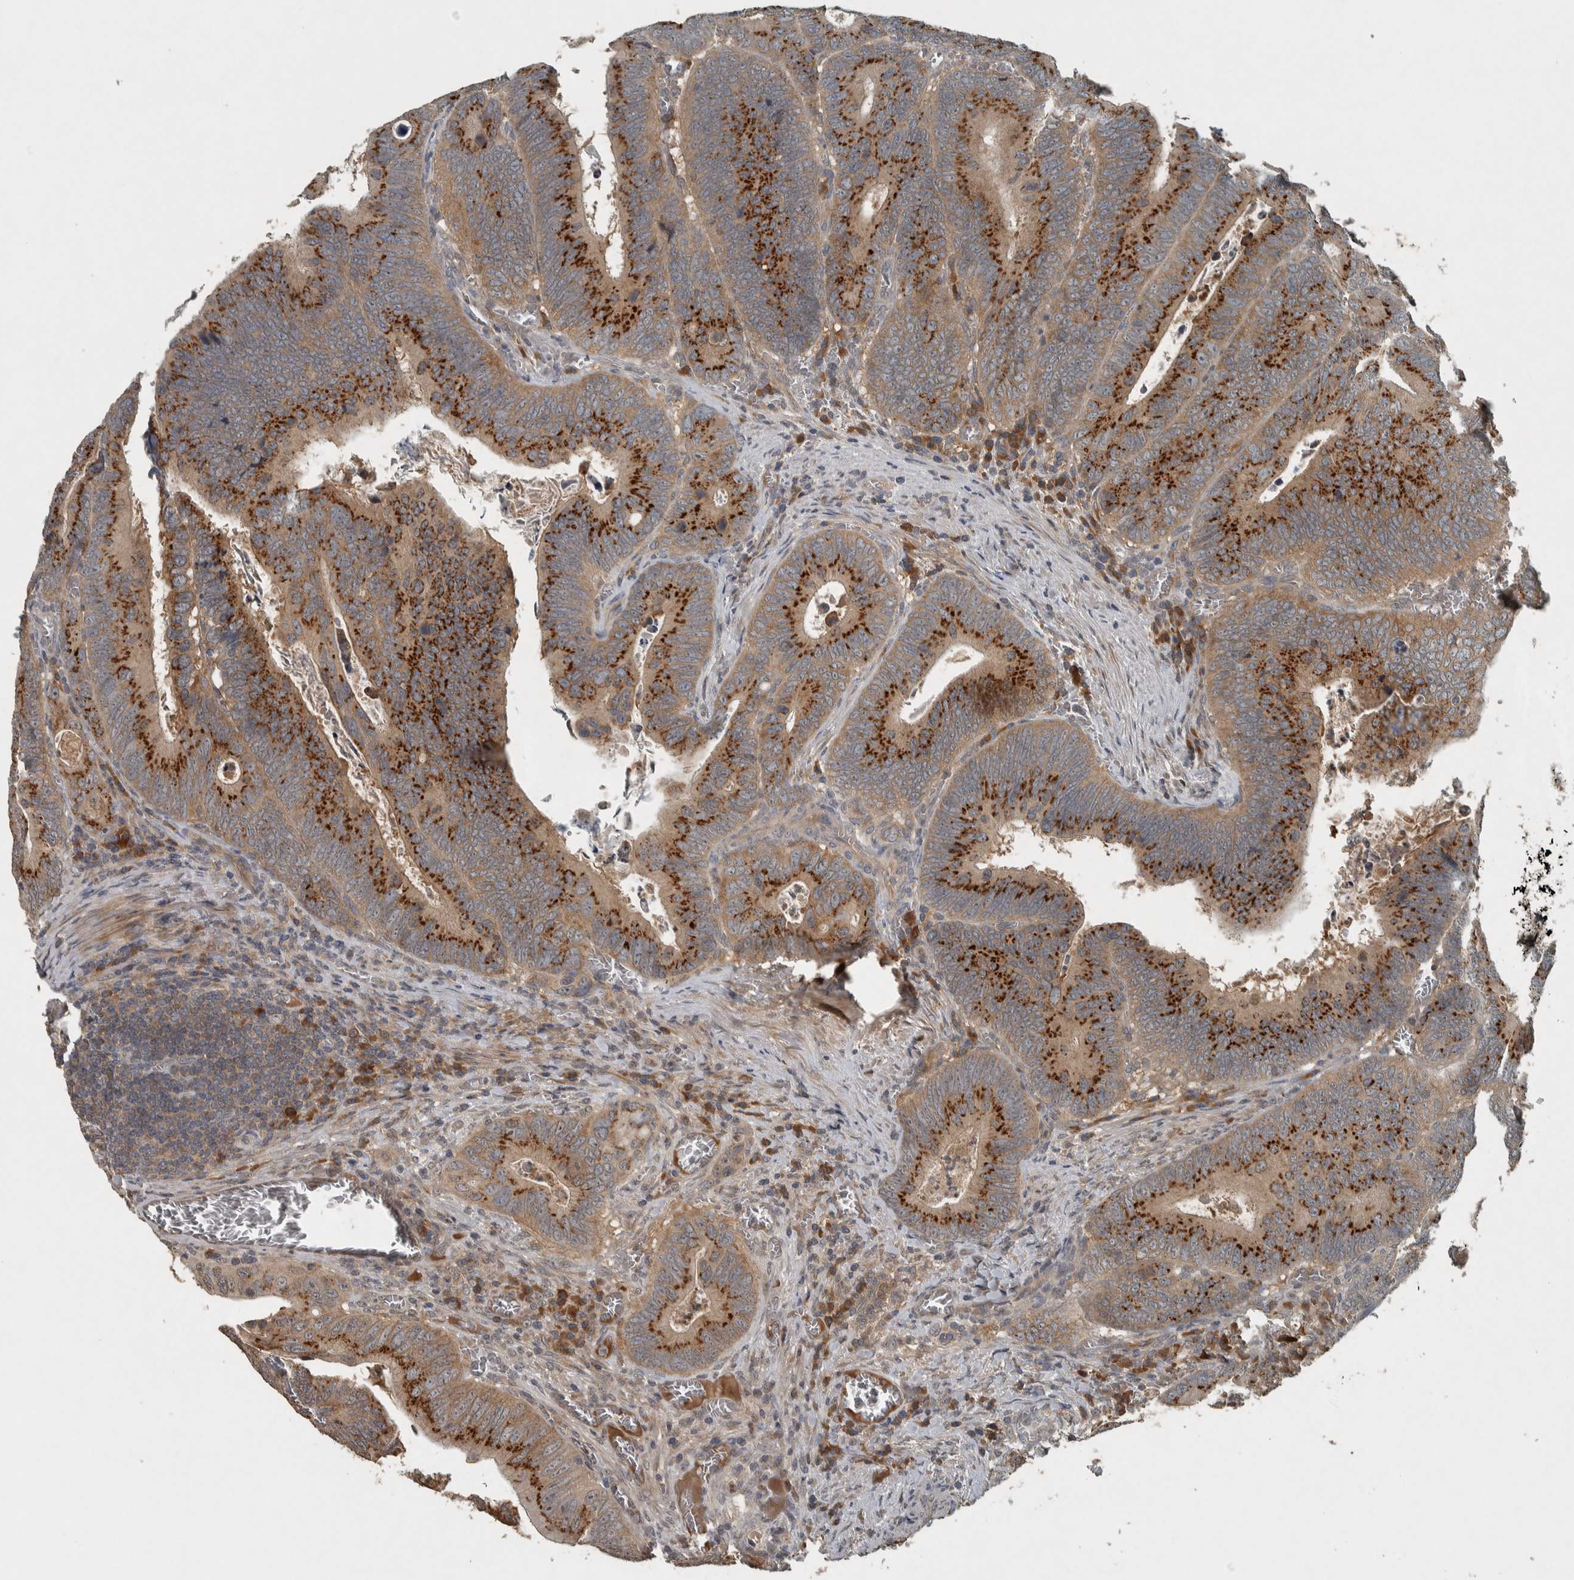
{"staining": {"intensity": "strong", "quantity": "25%-75%", "location": "cytoplasmic/membranous"}, "tissue": "colorectal cancer", "cell_type": "Tumor cells", "image_type": "cancer", "snomed": [{"axis": "morphology", "description": "Inflammation, NOS"}, {"axis": "morphology", "description": "Adenocarcinoma, NOS"}, {"axis": "topography", "description": "Colon"}], "caption": "Tumor cells show high levels of strong cytoplasmic/membranous staining in about 25%-75% of cells in human colorectal adenocarcinoma.", "gene": "CLCN2", "patient": {"sex": "male", "age": 72}}